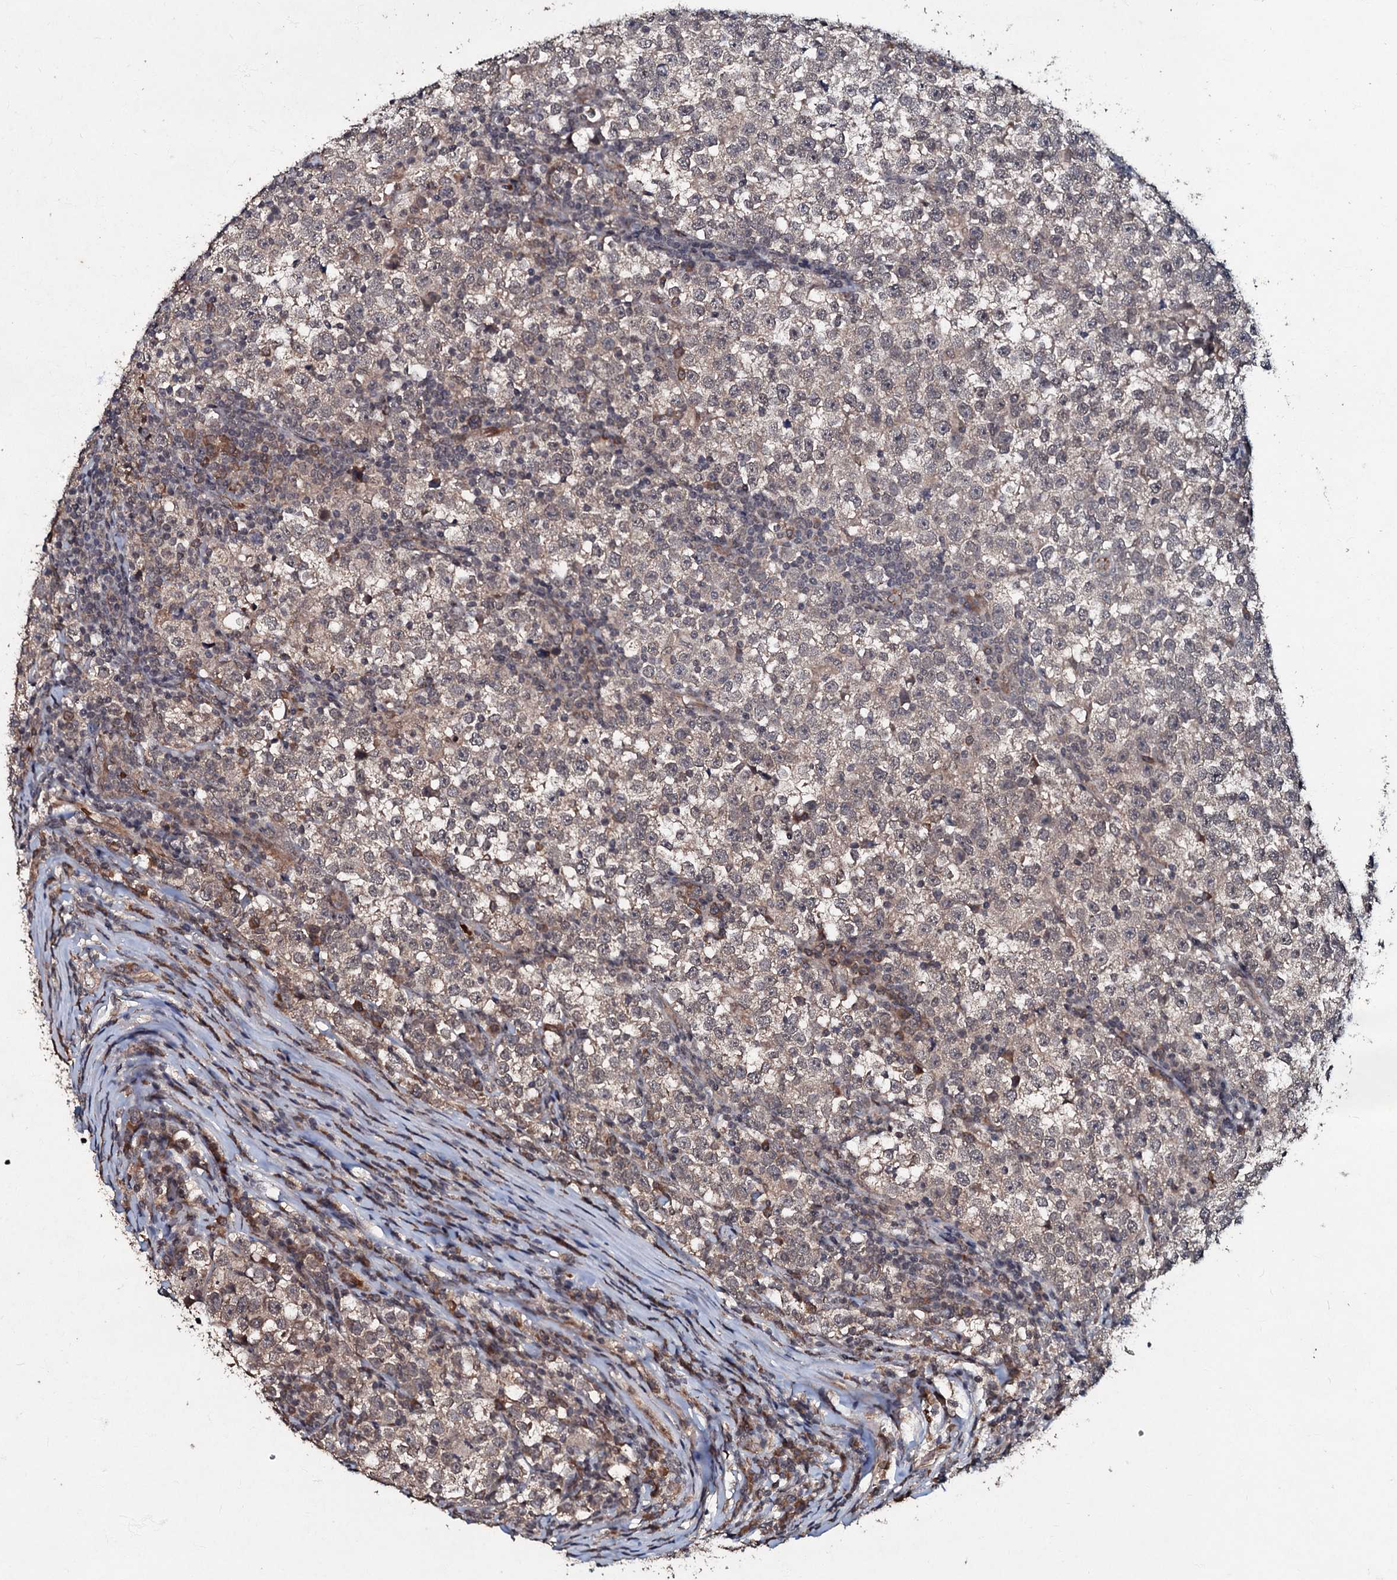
{"staining": {"intensity": "weak", "quantity": ">75%", "location": "cytoplasmic/membranous"}, "tissue": "testis cancer", "cell_type": "Tumor cells", "image_type": "cancer", "snomed": [{"axis": "morphology", "description": "Normal tissue, NOS"}, {"axis": "morphology", "description": "Seminoma, NOS"}, {"axis": "topography", "description": "Testis"}], "caption": "This is an image of immunohistochemistry staining of testis cancer (seminoma), which shows weak staining in the cytoplasmic/membranous of tumor cells.", "gene": "MANSC4", "patient": {"sex": "male", "age": 43}}